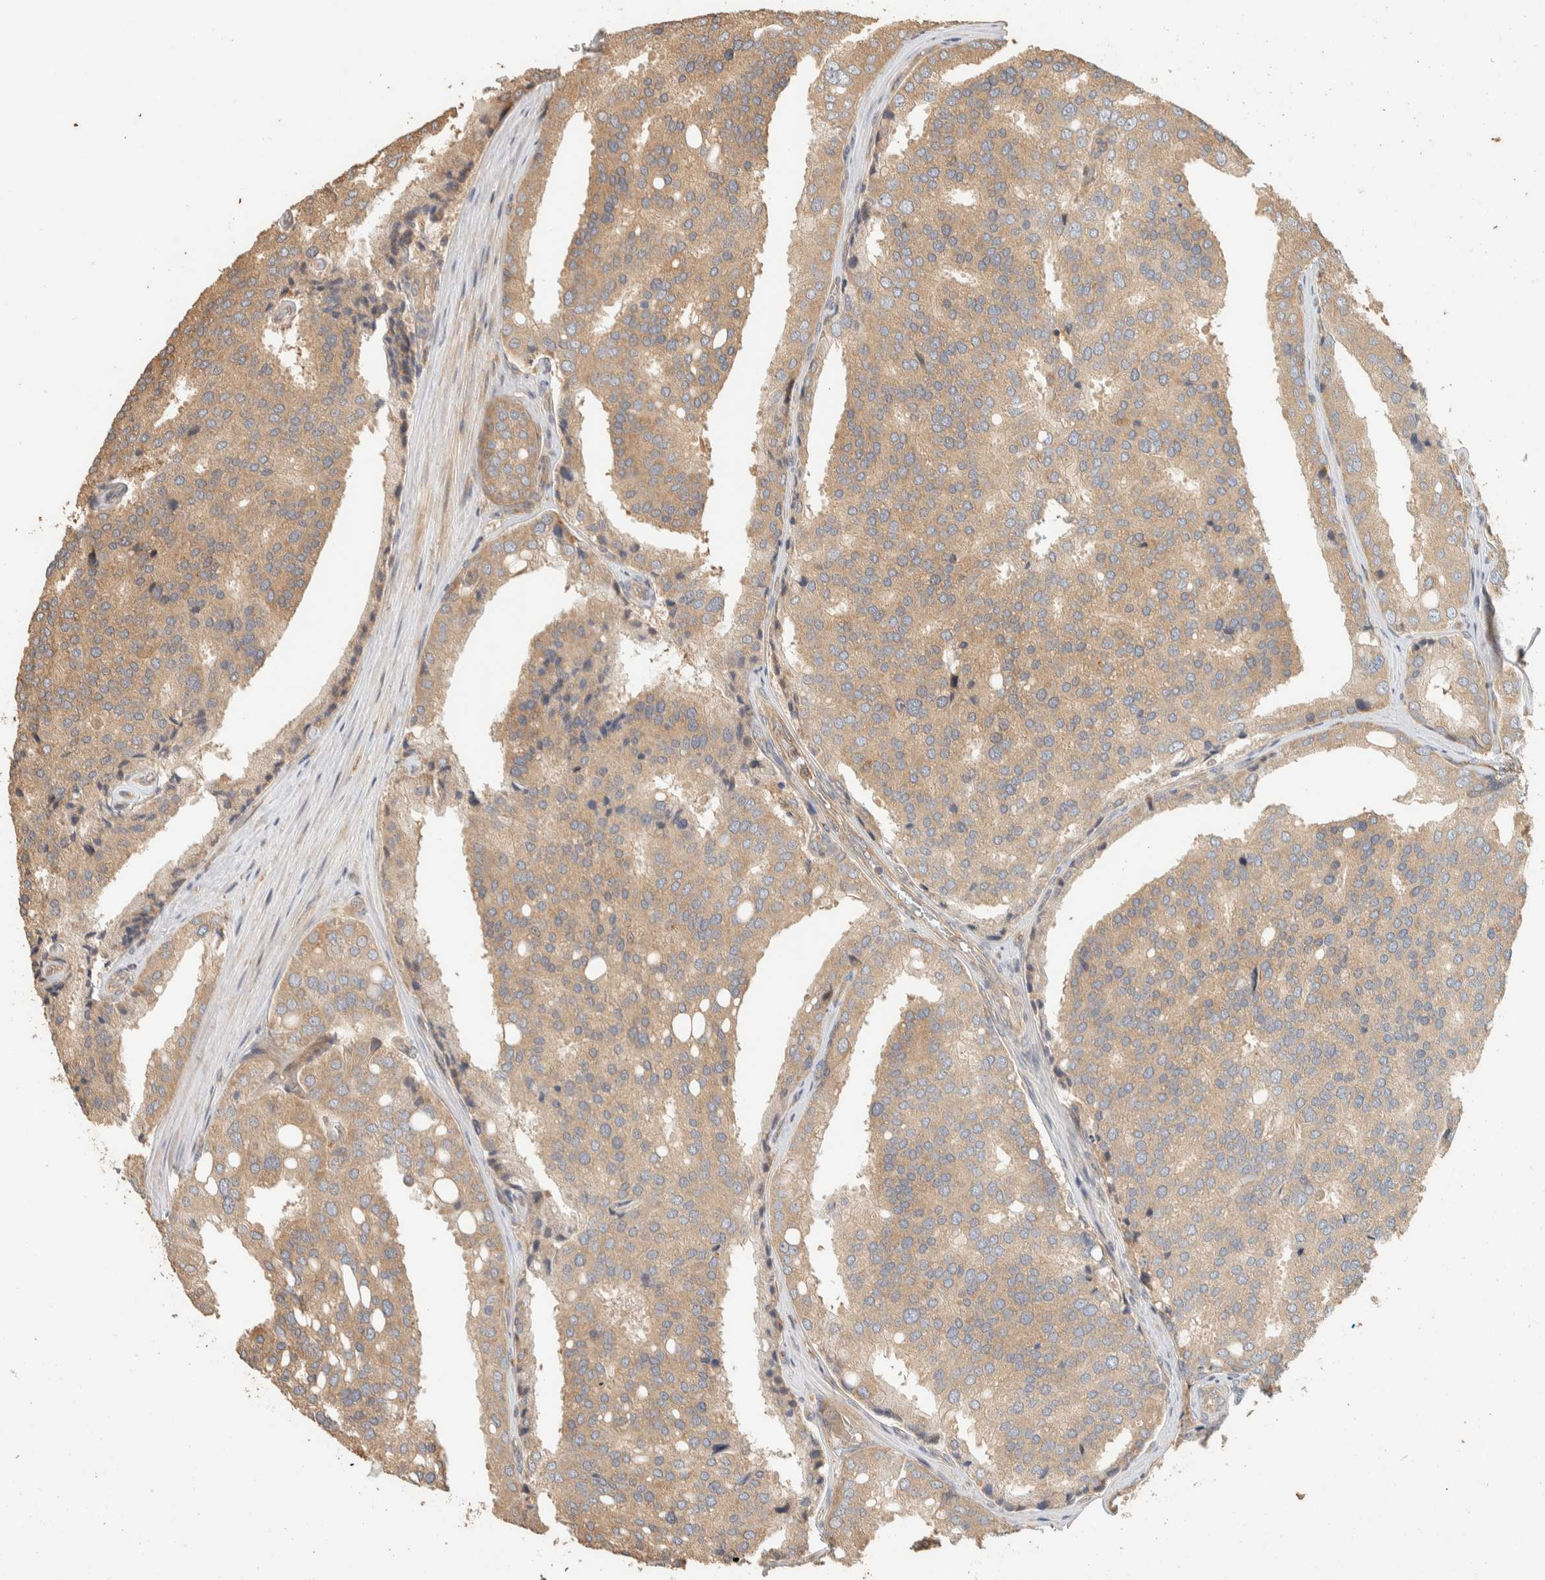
{"staining": {"intensity": "weak", "quantity": ">75%", "location": "cytoplasmic/membranous"}, "tissue": "prostate cancer", "cell_type": "Tumor cells", "image_type": "cancer", "snomed": [{"axis": "morphology", "description": "Adenocarcinoma, High grade"}, {"axis": "topography", "description": "Prostate"}], "caption": "There is low levels of weak cytoplasmic/membranous staining in tumor cells of prostate cancer (high-grade adenocarcinoma), as demonstrated by immunohistochemical staining (brown color).", "gene": "EXOC7", "patient": {"sex": "male", "age": 50}}